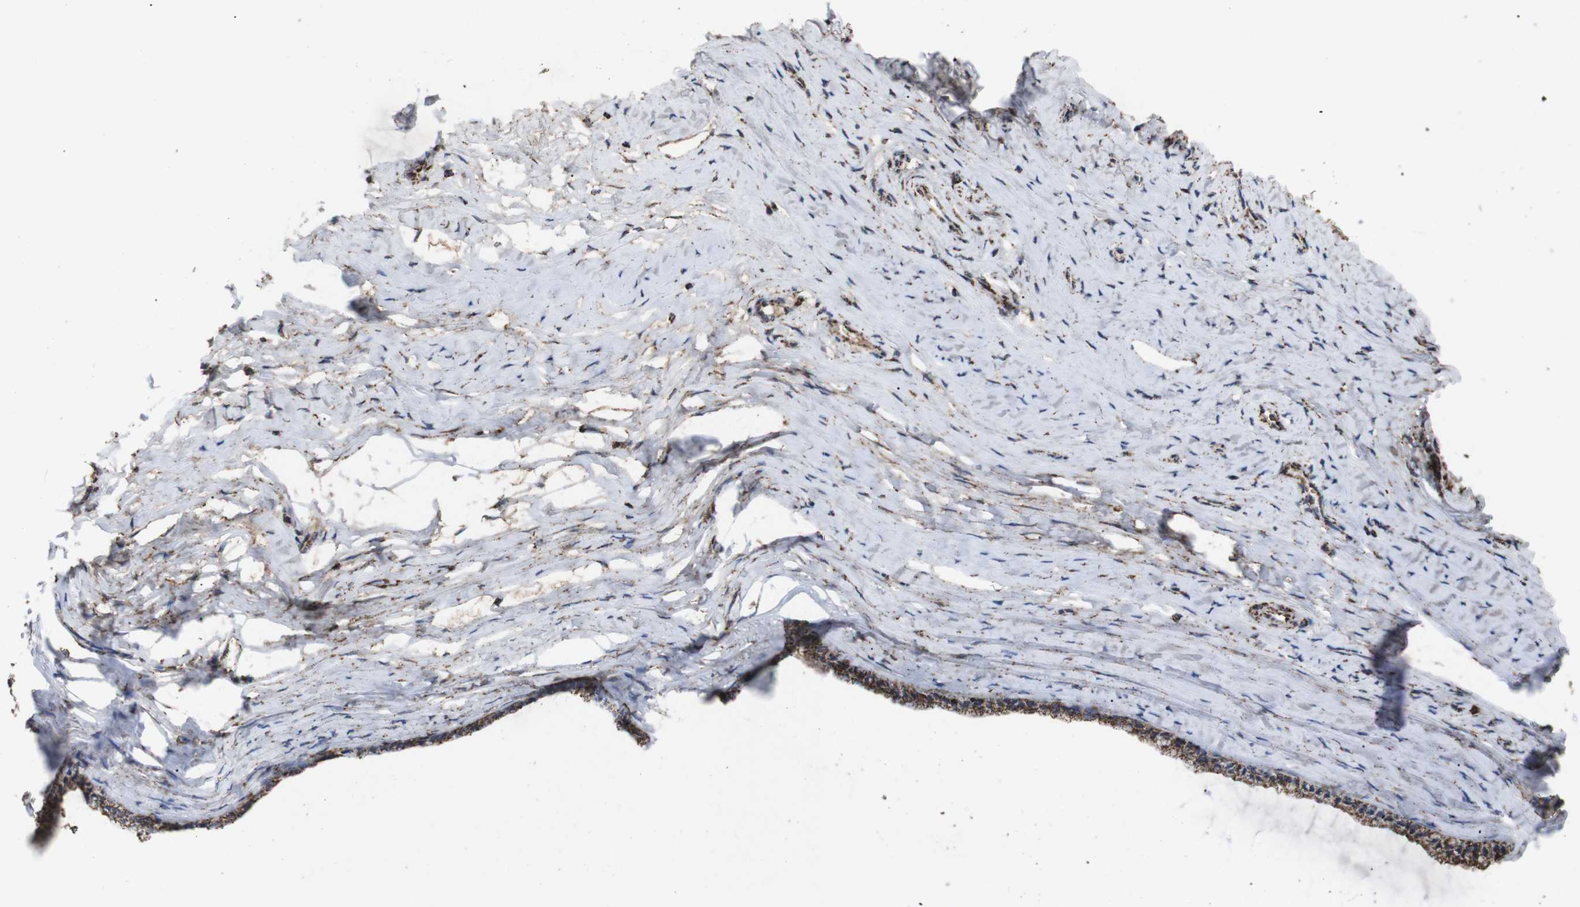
{"staining": {"intensity": "strong", "quantity": ">75%", "location": "cytoplasmic/membranous"}, "tissue": "cervix", "cell_type": "Glandular cells", "image_type": "normal", "snomed": [{"axis": "morphology", "description": "Normal tissue, NOS"}, {"axis": "topography", "description": "Cervix"}], "caption": "Benign cervix was stained to show a protein in brown. There is high levels of strong cytoplasmic/membranous positivity in about >75% of glandular cells. (DAB IHC with brightfield microscopy, high magnification).", "gene": "ATP5F1A", "patient": {"sex": "female", "age": 39}}